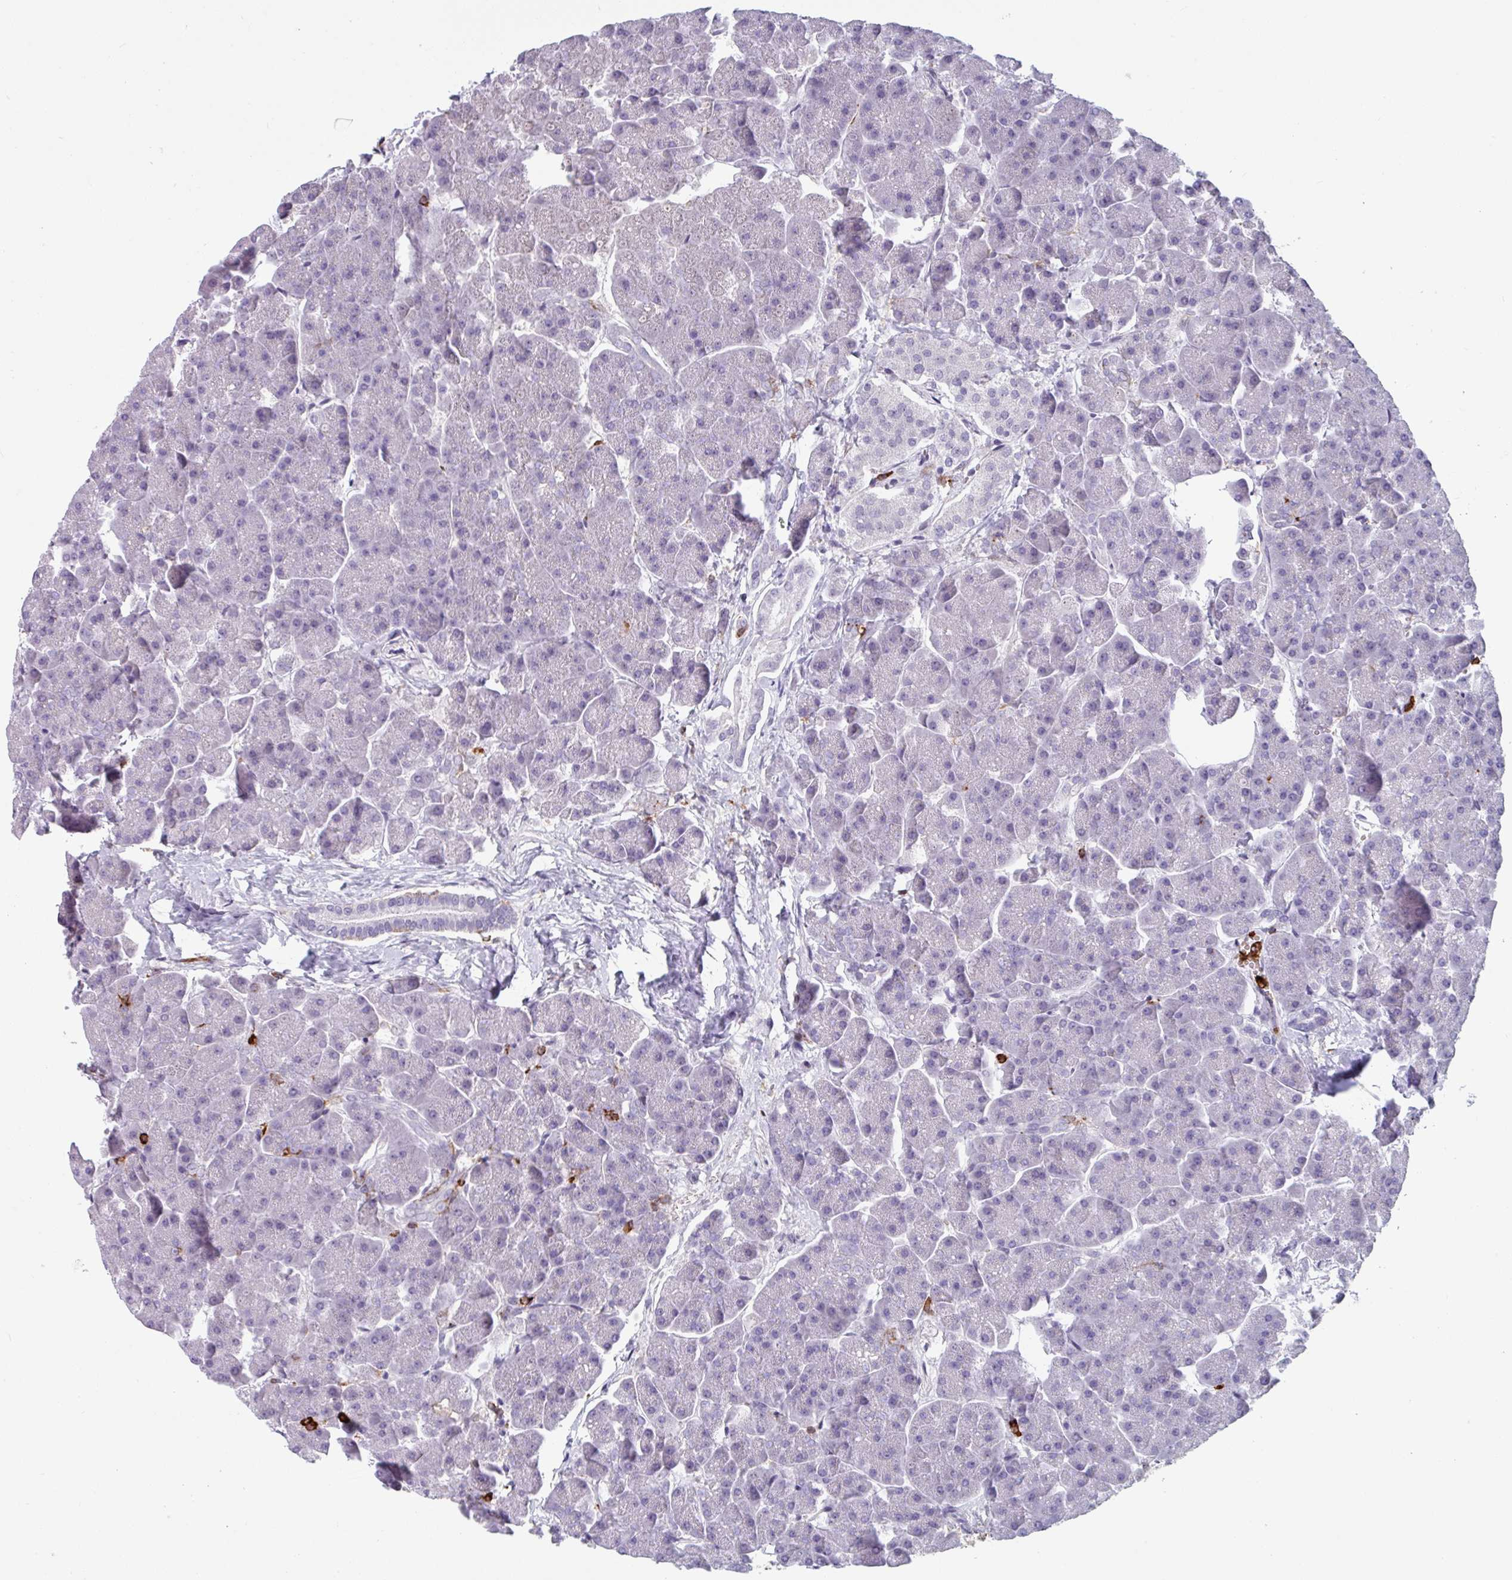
{"staining": {"intensity": "negative", "quantity": "none", "location": "none"}, "tissue": "pancreas", "cell_type": "Exocrine glandular cells", "image_type": "normal", "snomed": [{"axis": "morphology", "description": "Normal tissue, NOS"}, {"axis": "topography", "description": "Pancreas"}, {"axis": "topography", "description": "Peripheral nerve tissue"}], "caption": "This is a histopathology image of IHC staining of unremarkable pancreas, which shows no expression in exocrine glandular cells. (DAB (3,3'-diaminobenzidine) IHC visualized using brightfield microscopy, high magnification).", "gene": "EXOSC5", "patient": {"sex": "male", "age": 54}}